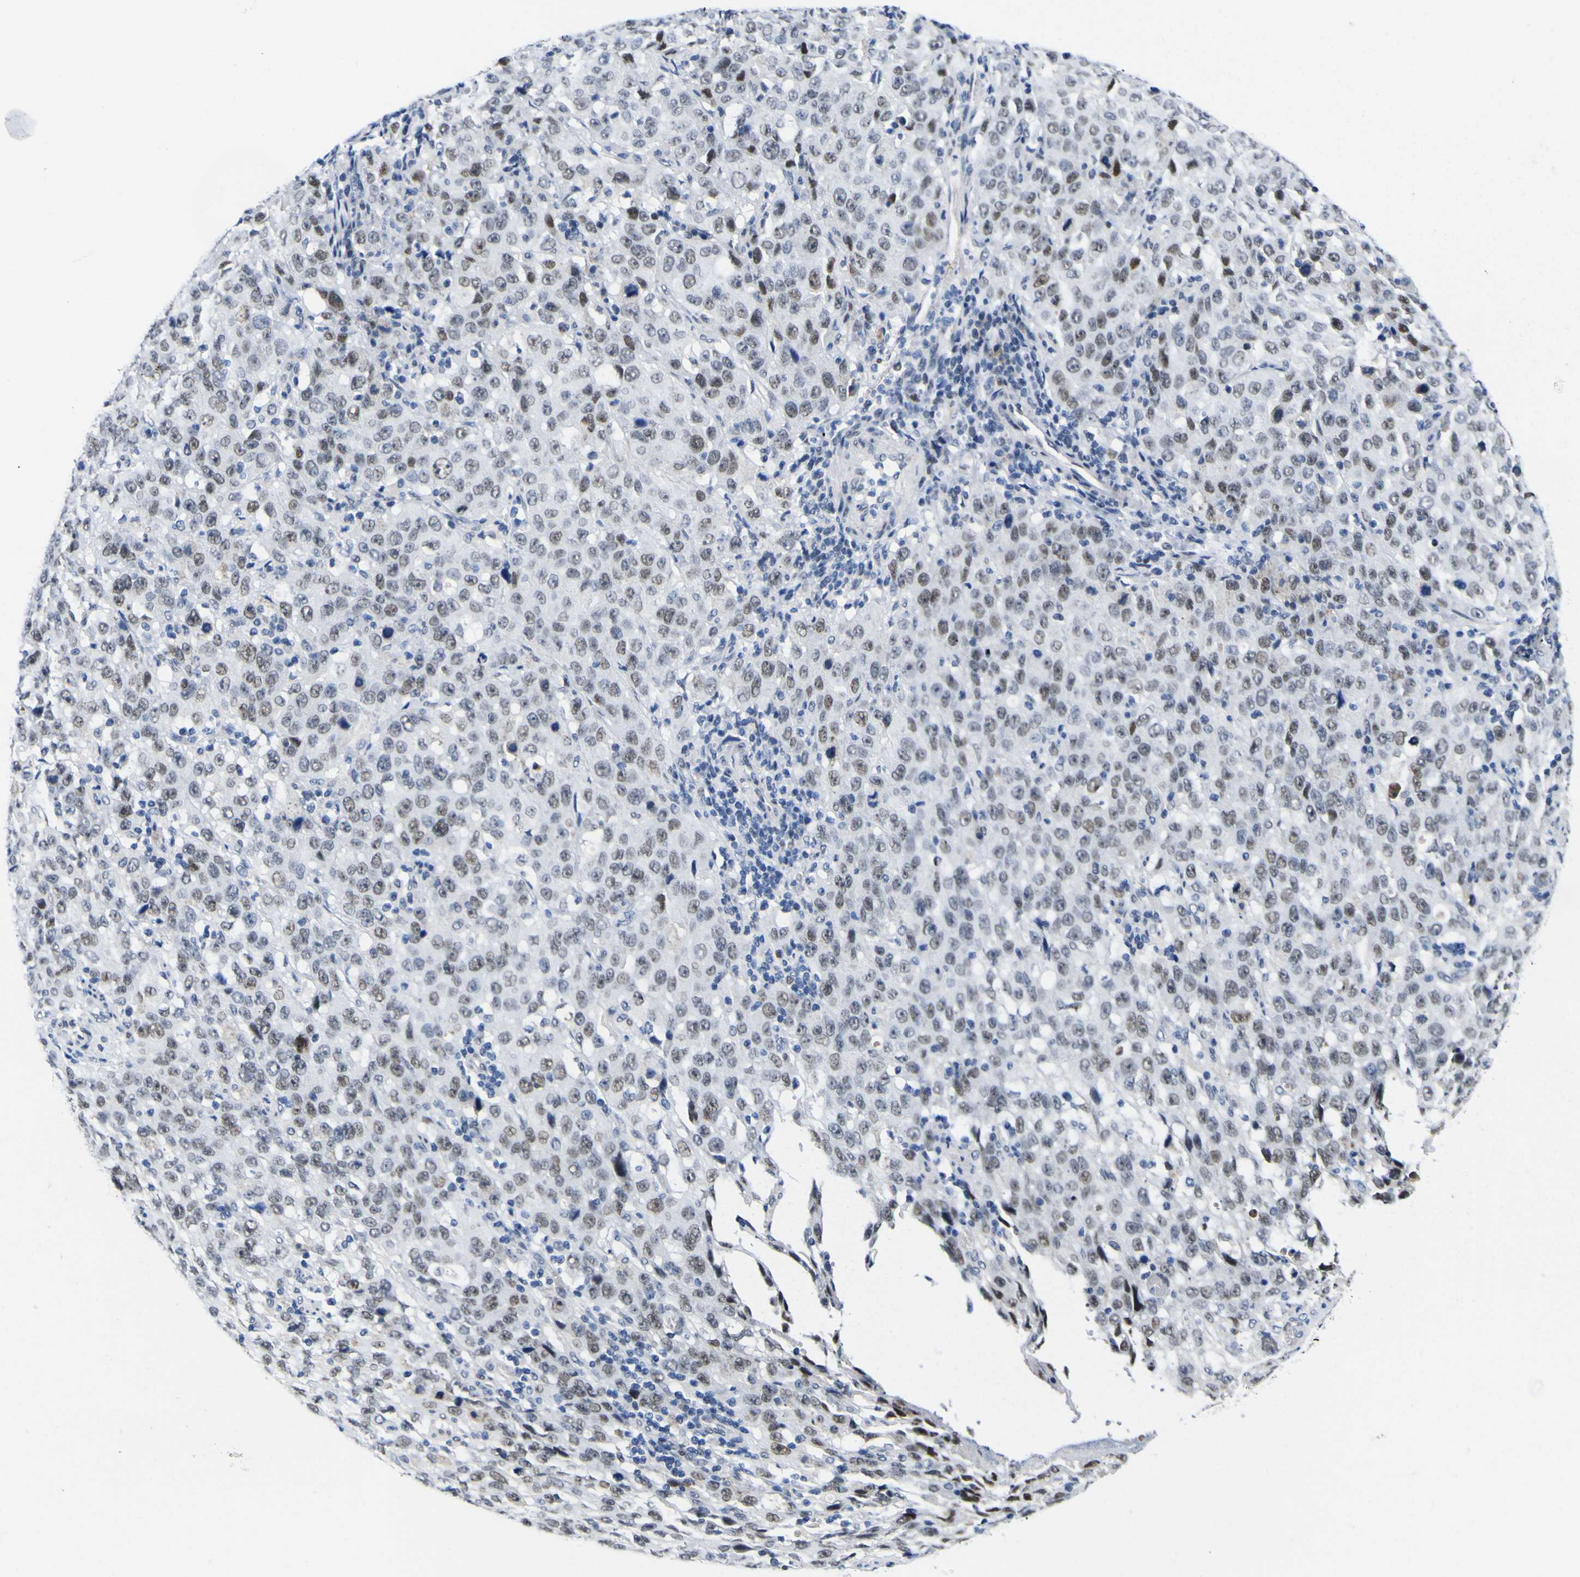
{"staining": {"intensity": "moderate", "quantity": ">75%", "location": "nuclear"}, "tissue": "stomach cancer", "cell_type": "Tumor cells", "image_type": "cancer", "snomed": [{"axis": "morphology", "description": "Normal tissue, NOS"}, {"axis": "morphology", "description": "Adenocarcinoma, NOS"}, {"axis": "topography", "description": "Stomach"}], "caption": "An immunohistochemistry micrograph of tumor tissue is shown. Protein staining in brown shows moderate nuclear positivity in stomach adenocarcinoma within tumor cells.", "gene": "MBD3", "patient": {"sex": "male", "age": 48}}